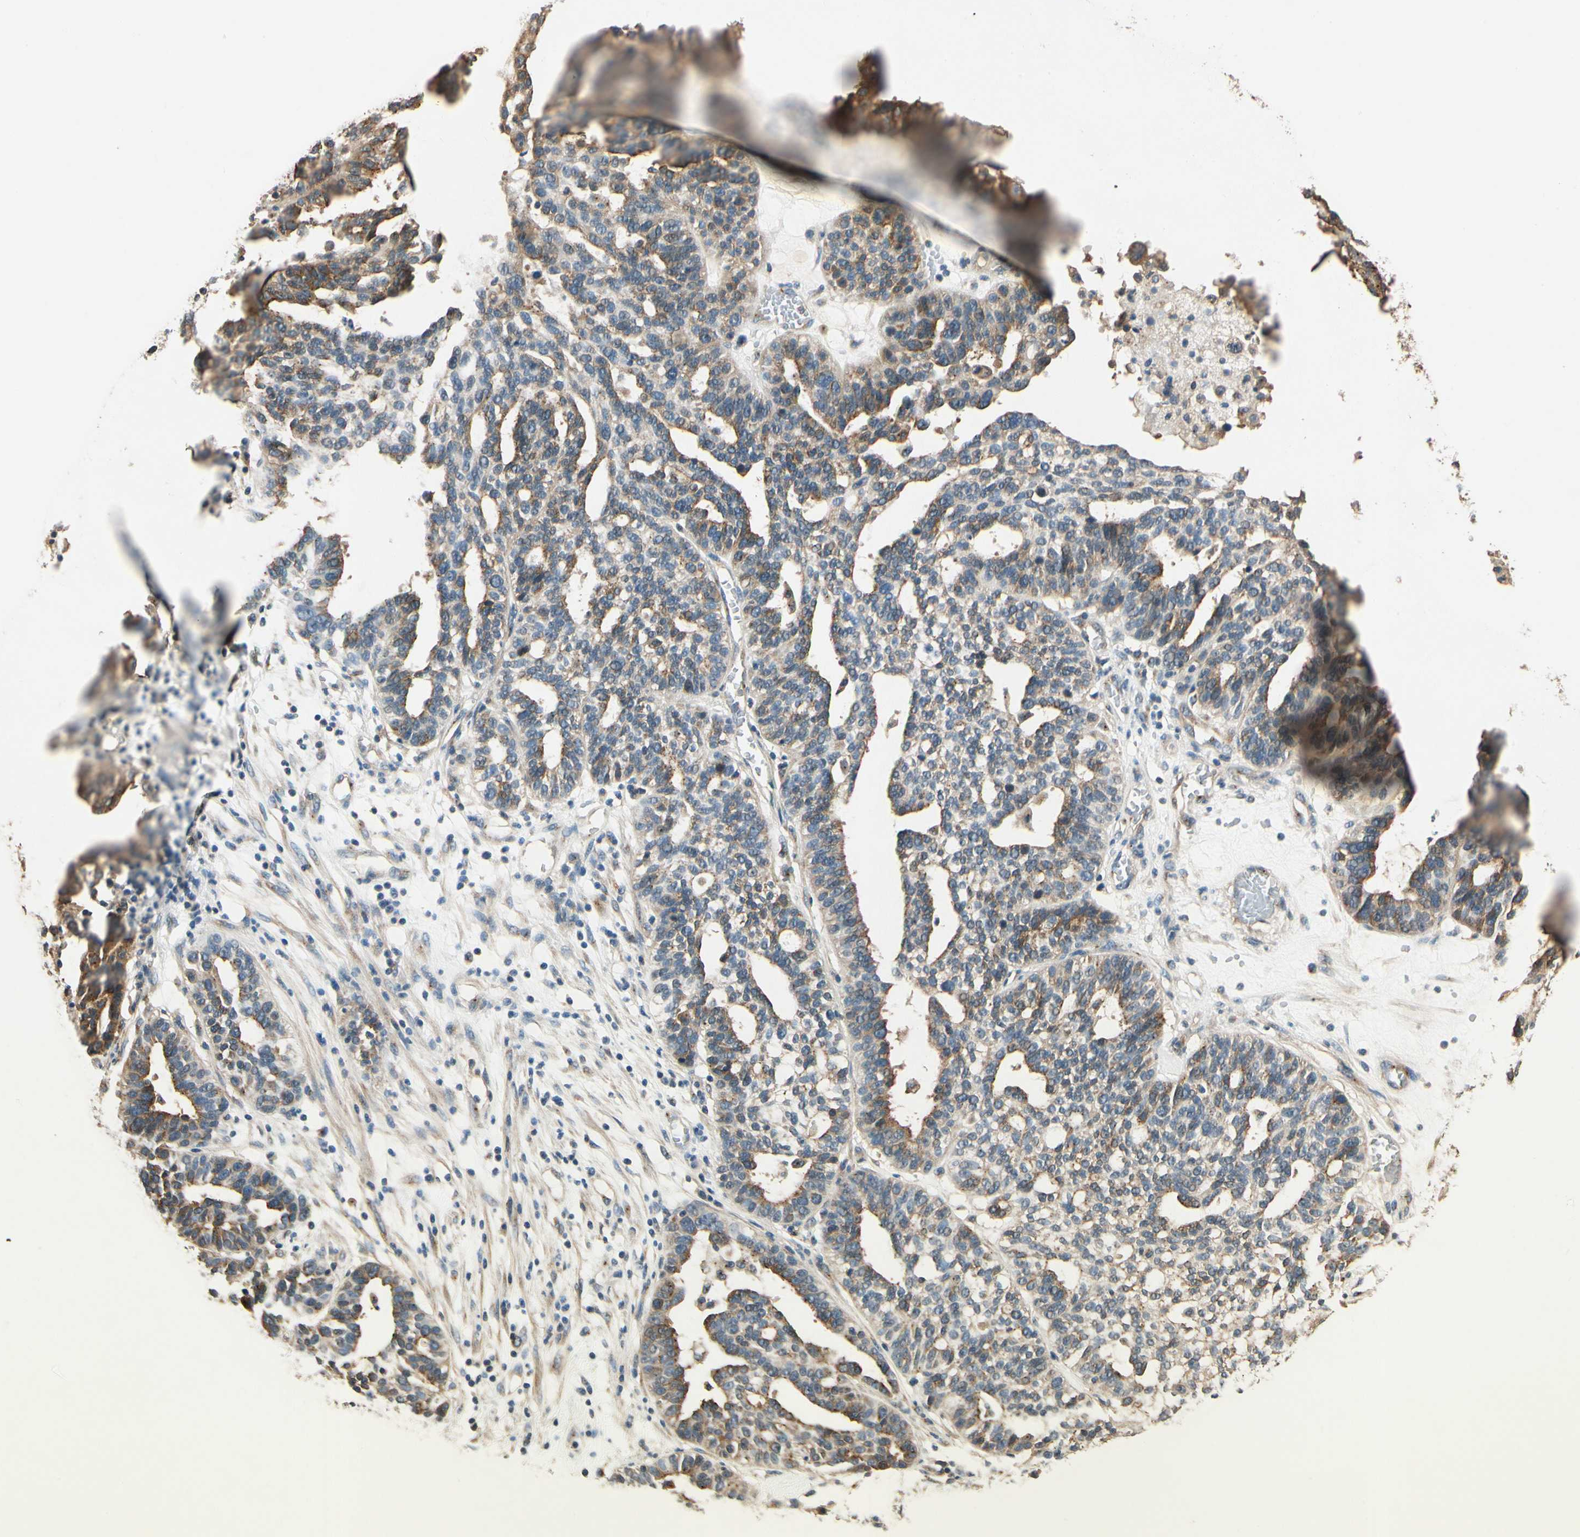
{"staining": {"intensity": "moderate", "quantity": "25%-75%", "location": "cytoplasmic/membranous"}, "tissue": "ovarian cancer", "cell_type": "Tumor cells", "image_type": "cancer", "snomed": [{"axis": "morphology", "description": "Cystadenocarcinoma, serous, NOS"}, {"axis": "topography", "description": "Ovary"}], "caption": "About 25%-75% of tumor cells in human ovarian cancer show moderate cytoplasmic/membranous protein staining as visualized by brown immunohistochemical staining.", "gene": "AKAP9", "patient": {"sex": "female", "age": 59}}